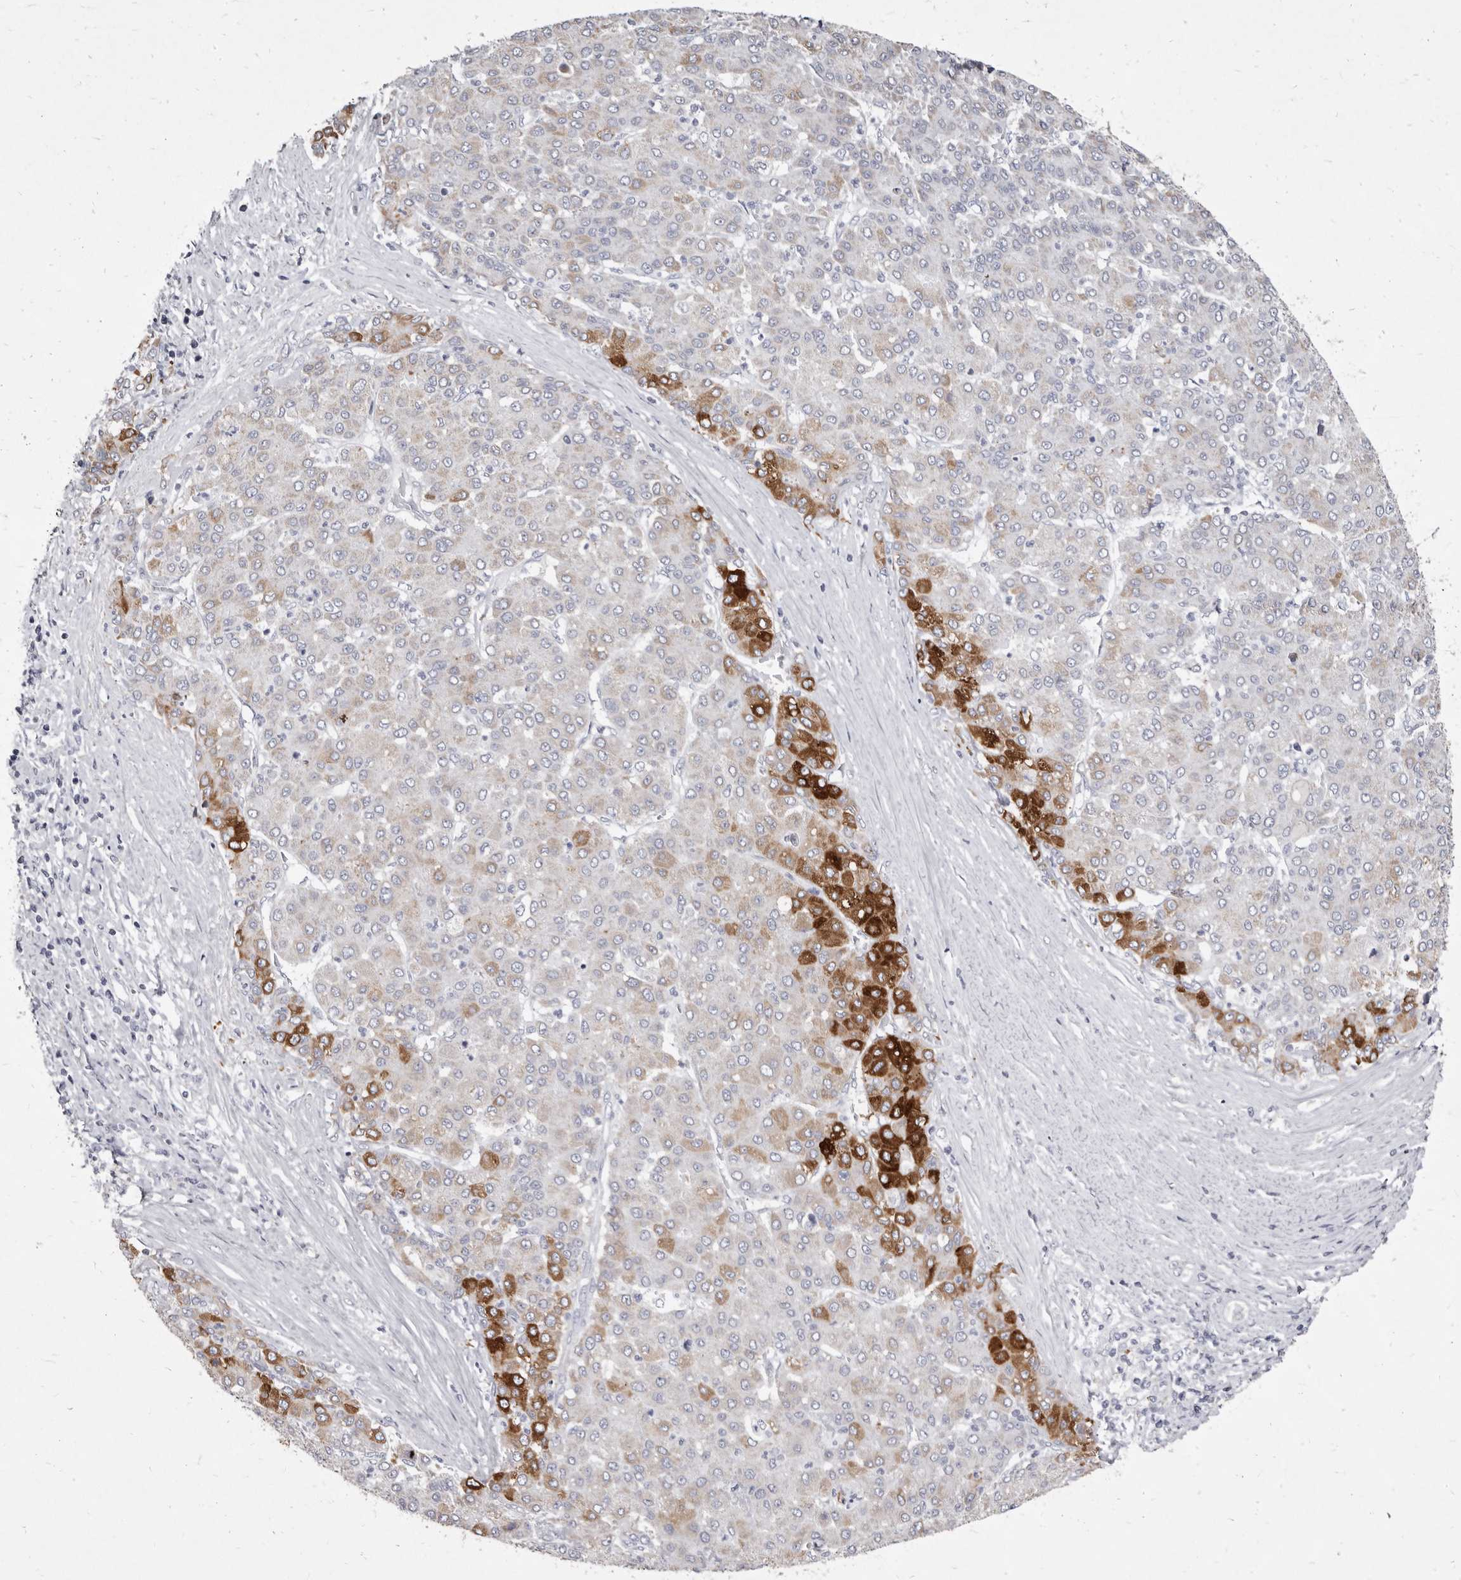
{"staining": {"intensity": "strong", "quantity": "<25%", "location": "cytoplasmic/membranous"}, "tissue": "liver cancer", "cell_type": "Tumor cells", "image_type": "cancer", "snomed": [{"axis": "morphology", "description": "Carcinoma, Hepatocellular, NOS"}, {"axis": "topography", "description": "Liver"}], "caption": "Human hepatocellular carcinoma (liver) stained with a protein marker demonstrates strong staining in tumor cells.", "gene": "CYP2E1", "patient": {"sex": "male", "age": 65}}